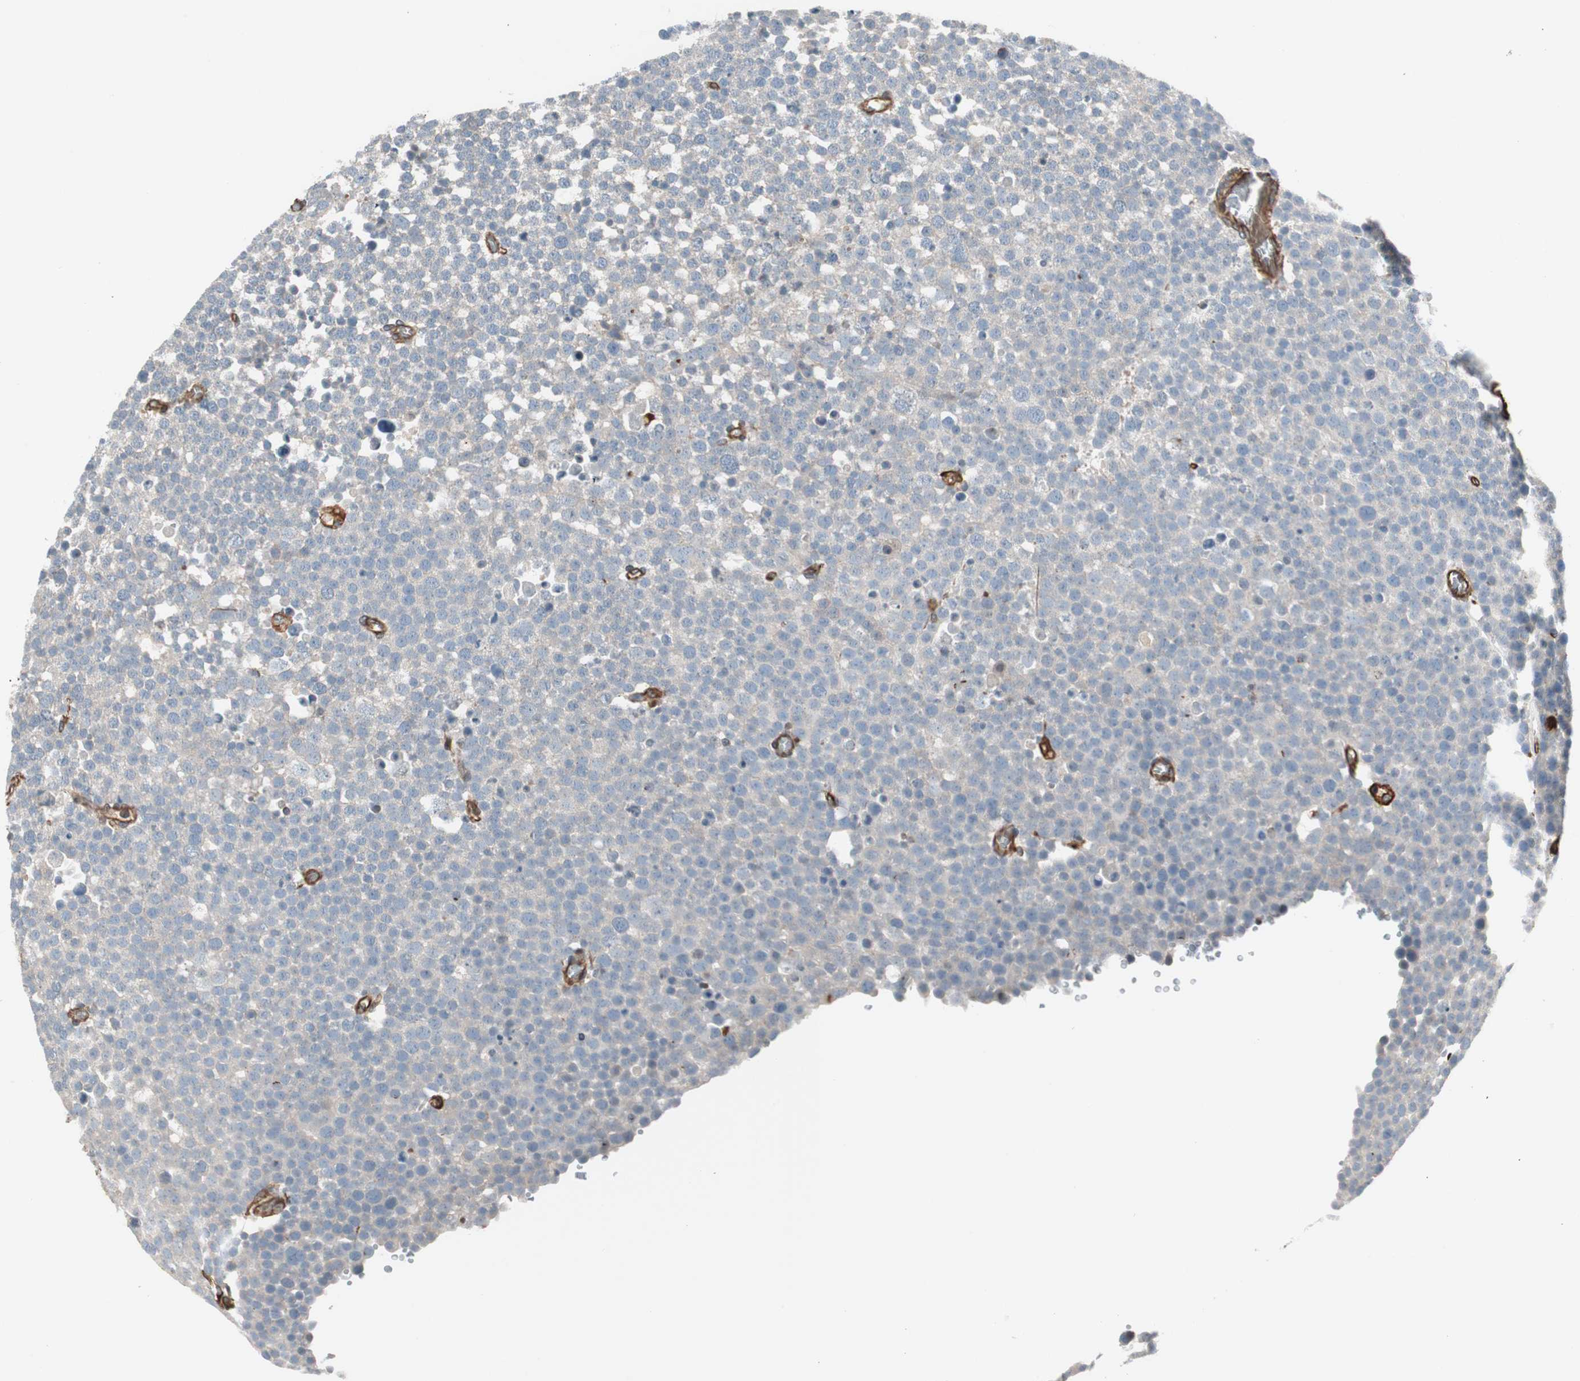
{"staining": {"intensity": "negative", "quantity": "none", "location": "none"}, "tissue": "testis cancer", "cell_type": "Tumor cells", "image_type": "cancer", "snomed": [{"axis": "morphology", "description": "Seminoma, NOS"}, {"axis": "topography", "description": "Testis"}], "caption": "Histopathology image shows no significant protein positivity in tumor cells of testis seminoma.", "gene": "MAD2L2", "patient": {"sex": "male", "age": 71}}